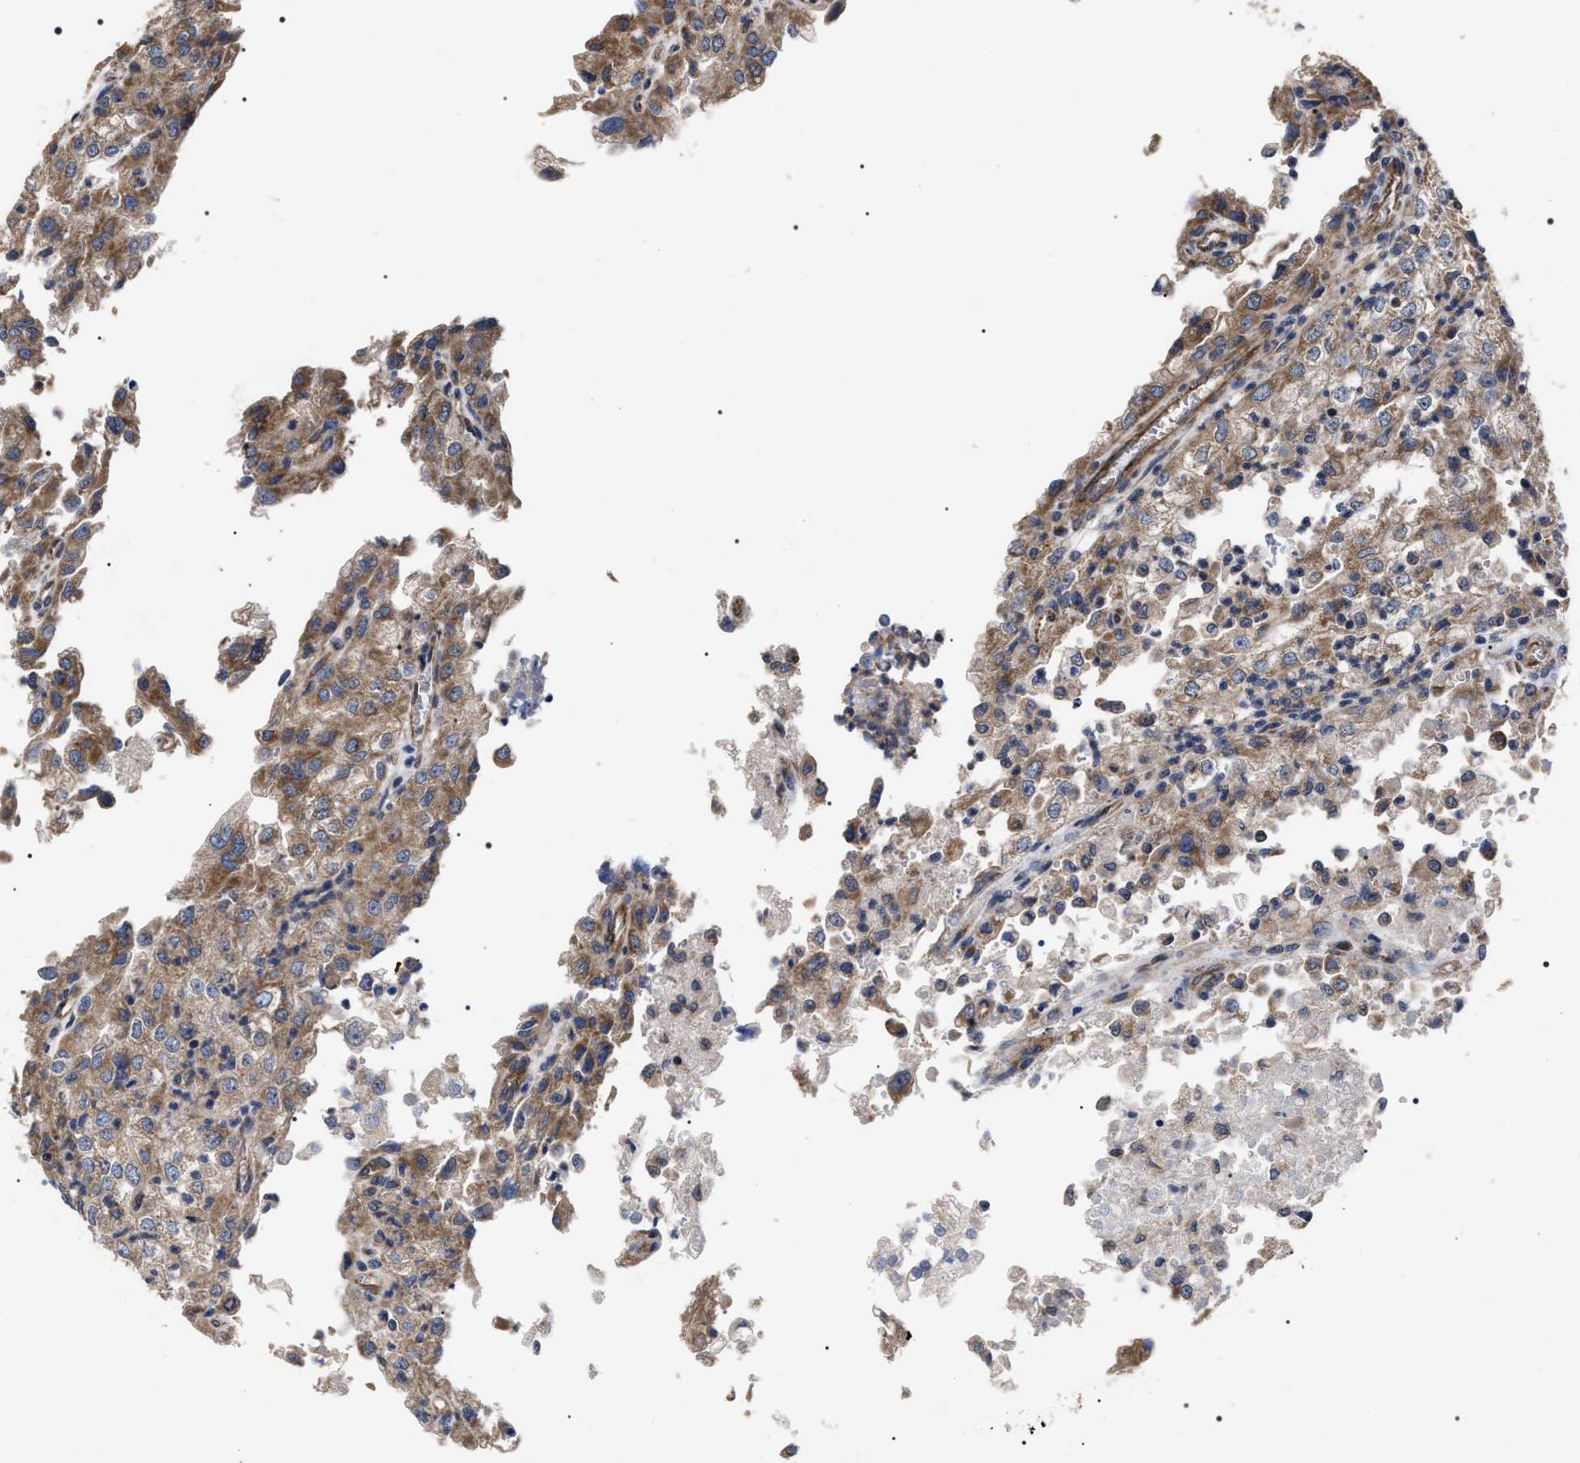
{"staining": {"intensity": "moderate", "quantity": "<25%", "location": "cytoplasmic/membranous"}, "tissue": "renal cancer", "cell_type": "Tumor cells", "image_type": "cancer", "snomed": [{"axis": "morphology", "description": "Adenocarcinoma, NOS"}, {"axis": "topography", "description": "Kidney"}], "caption": "Human renal cancer (adenocarcinoma) stained with a brown dye reveals moderate cytoplasmic/membranous positive positivity in approximately <25% of tumor cells.", "gene": "MIS18A", "patient": {"sex": "female", "age": 54}}